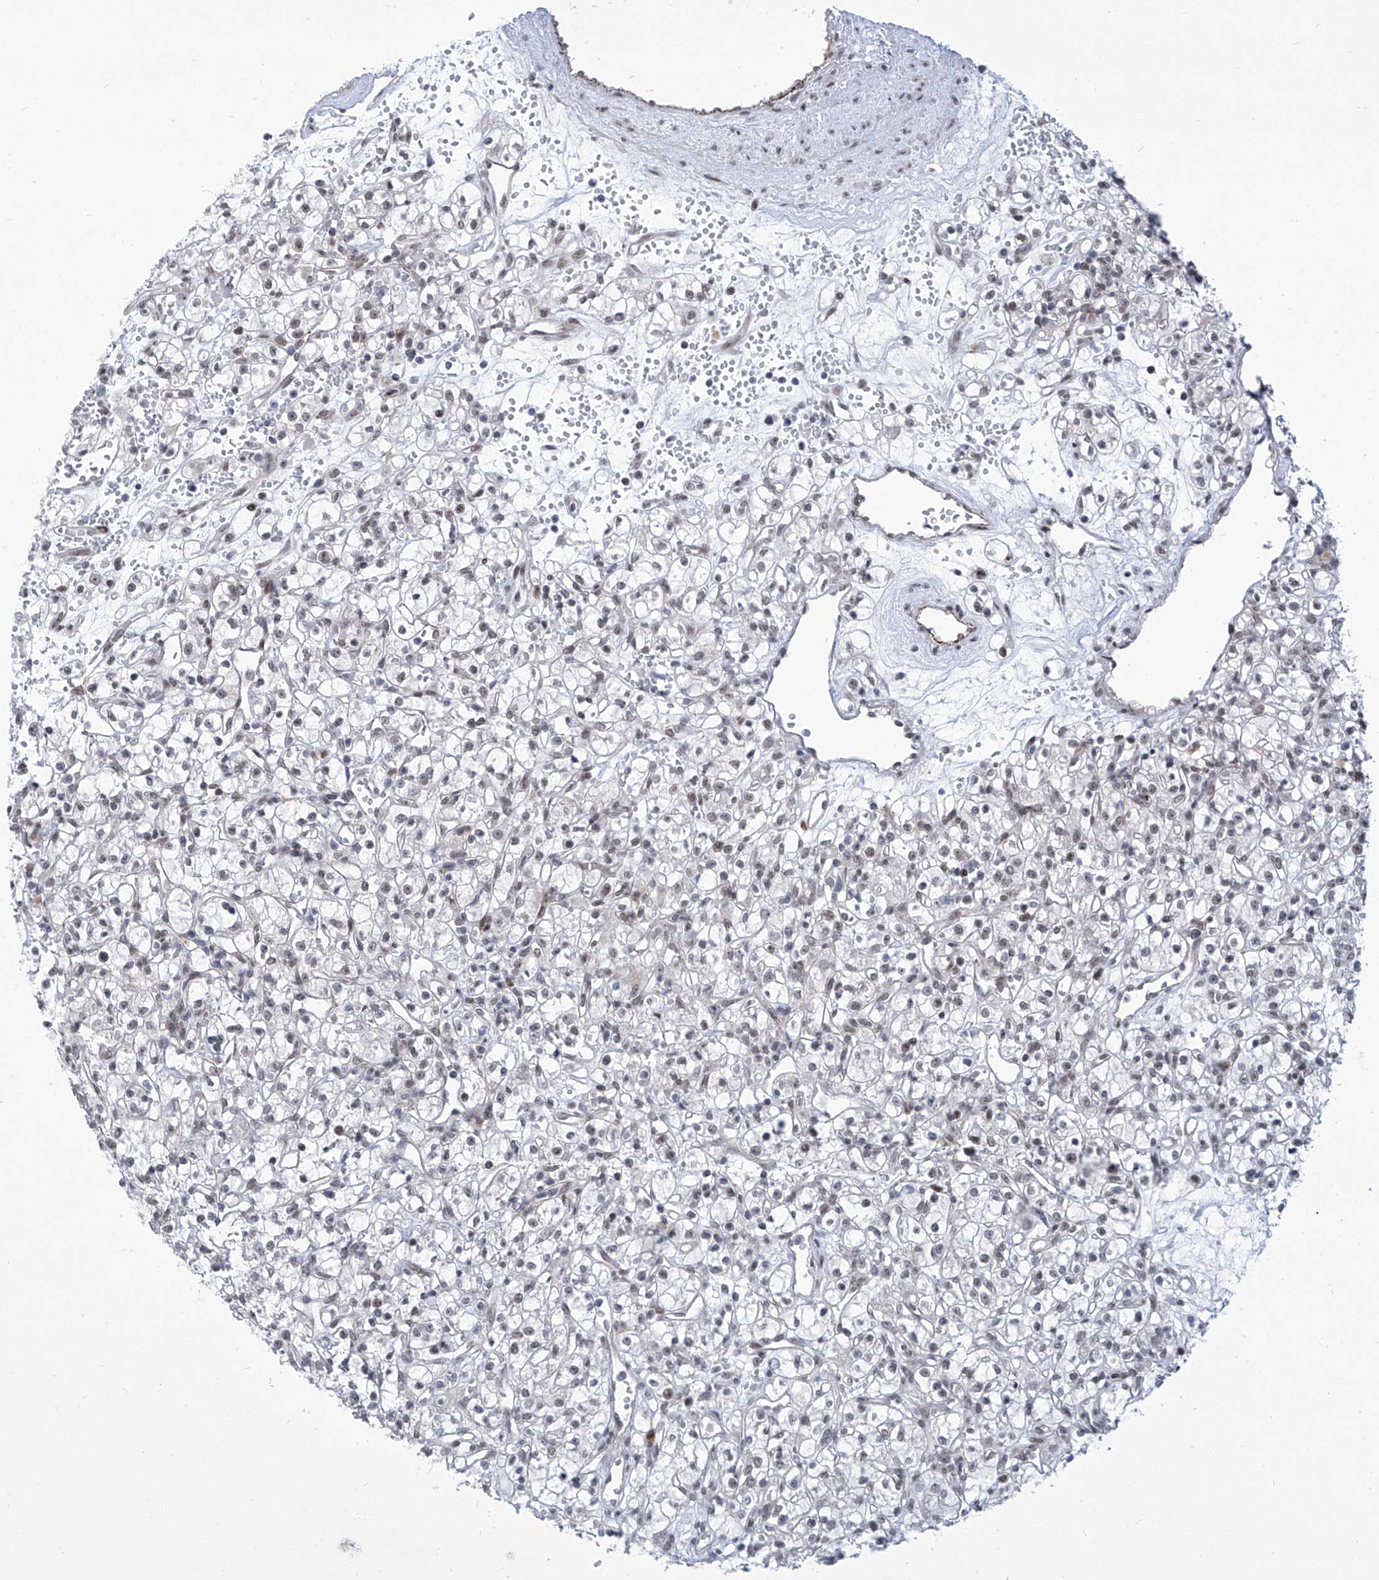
{"staining": {"intensity": "negative", "quantity": "none", "location": "none"}, "tissue": "renal cancer", "cell_type": "Tumor cells", "image_type": "cancer", "snomed": [{"axis": "morphology", "description": "Adenocarcinoma, NOS"}, {"axis": "topography", "description": "Kidney"}], "caption": "There is no significant staining in tumor cells of renal cancer.", "gene": "CEP290", "patient": {"sex": "female", "age": 59}}